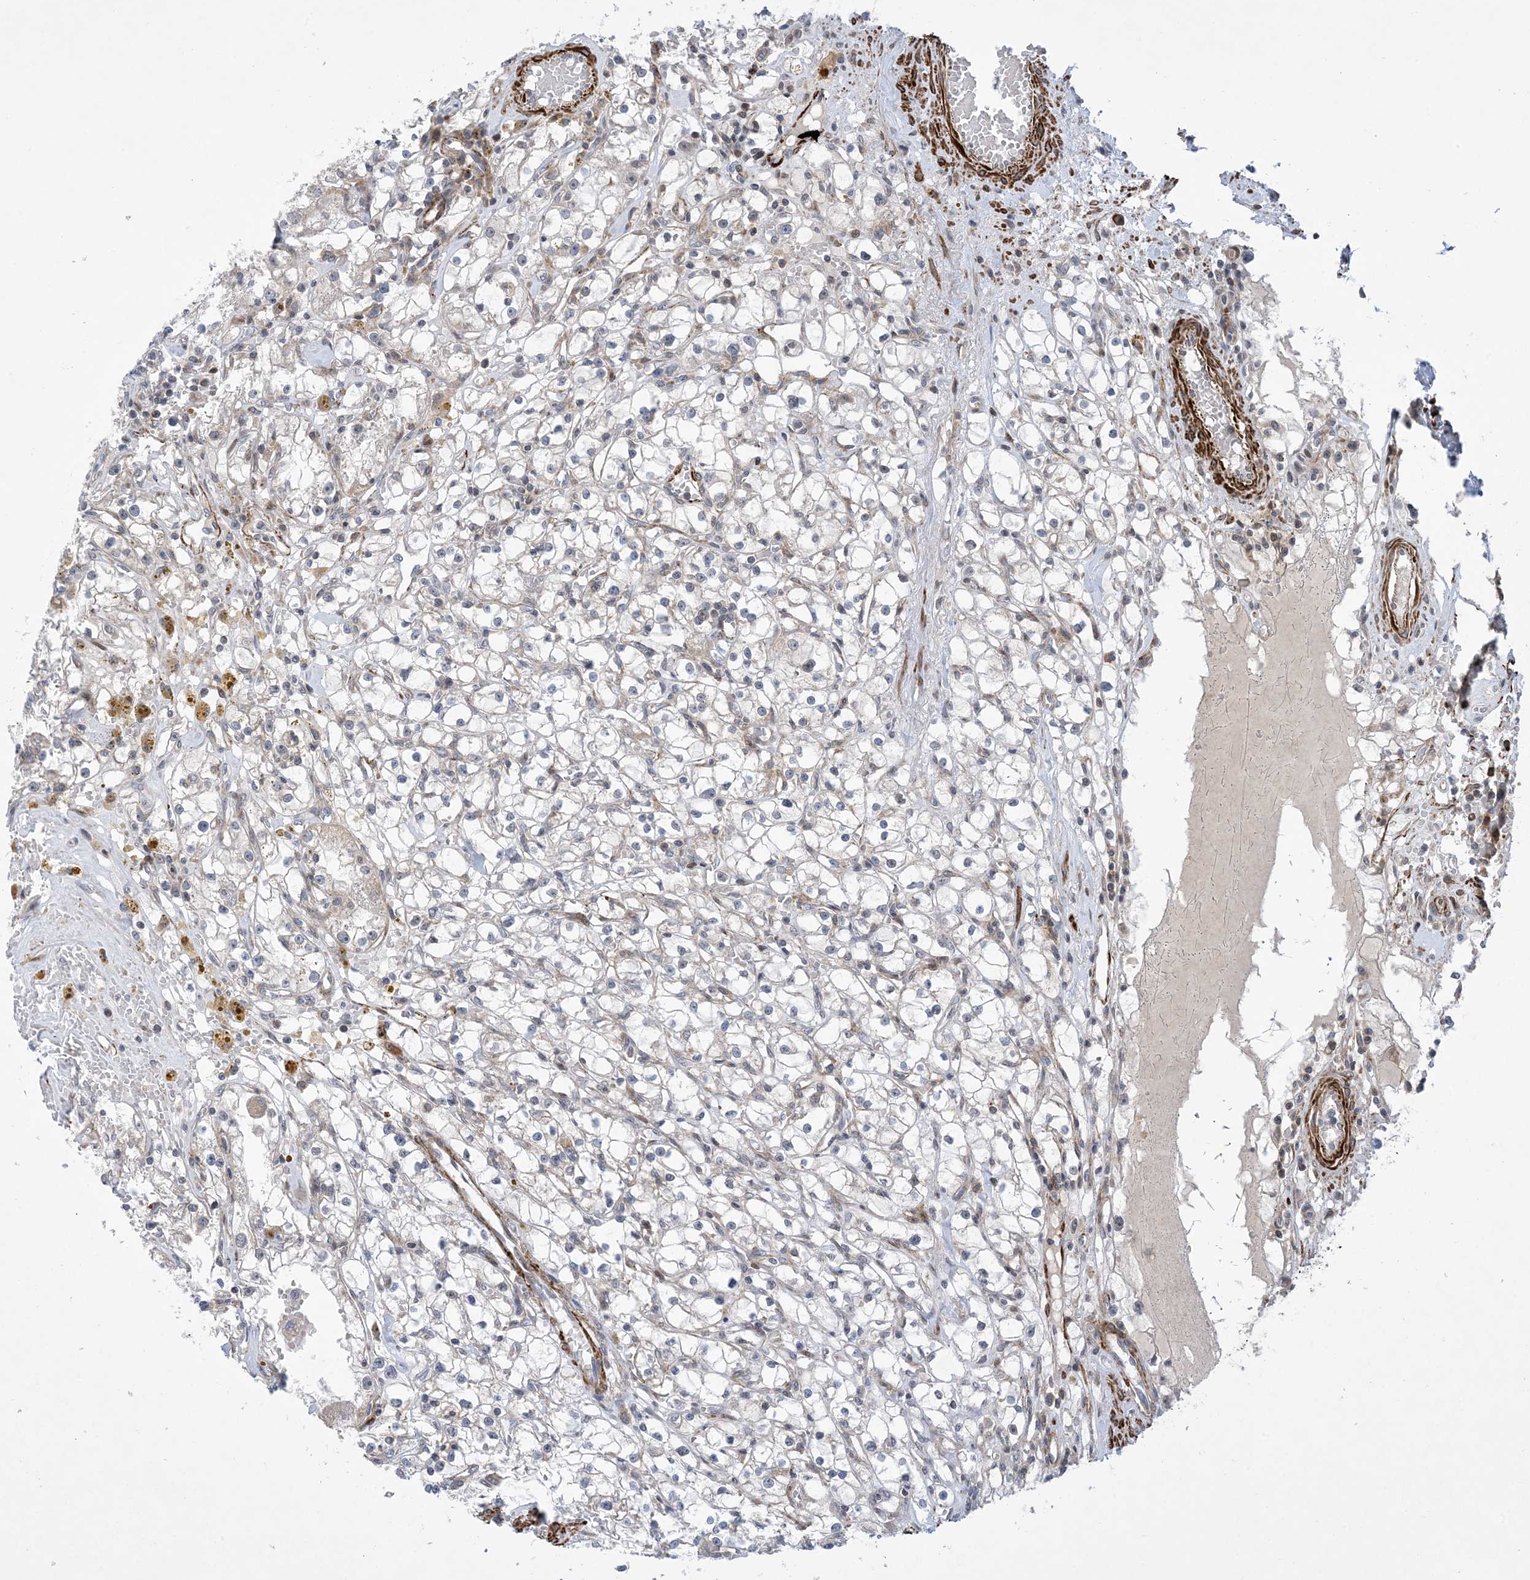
{"staining": {"intensity": "negative", "quantity": "none", "location": "none"}, "tissue": "renal cancer", "cell_type": "Tumor cells", "image_type": "cancer", "snomed": [{"axis": "morphology", "description": "Adenocarcinoma, NOS"}, {"axis": "topography", "description": "Kidney"}], "caption": "High power microscopy micrograph of an IHC photomicrograph of renal cancer (adenocarcinoma), revealing no significant staining in tumor cells.", "gene": "ZNF8", "patient": {"sex": "male", "age": 56}}